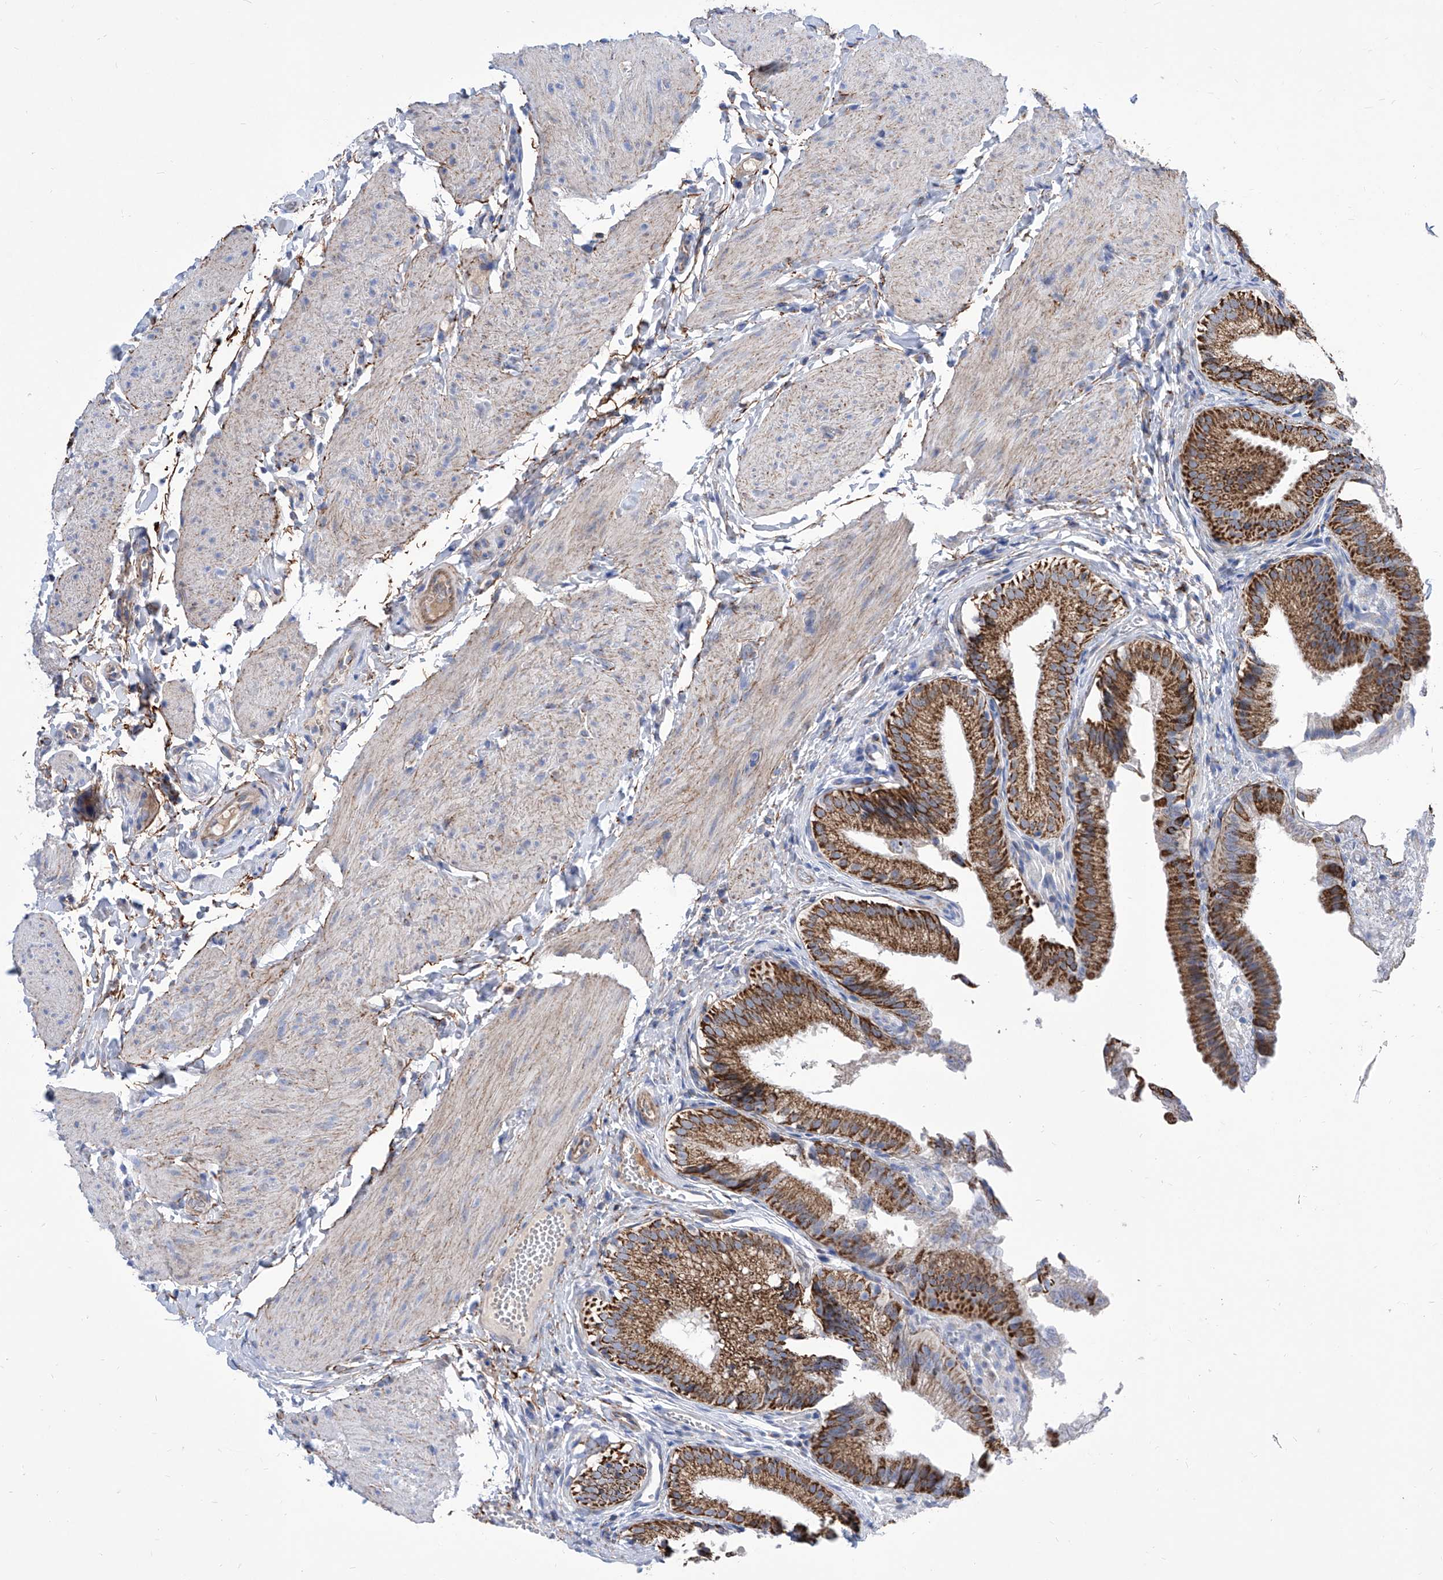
{"staining": {"intensity": "strong", "quantity": ">75%", "location": "cytoplasmic/membranous"}, "tissue": "gallbladder", "cell_type": "Glandular cells", "image_type": "normal", "snomed": [{"axis": "morphology", "description": "Normal tissue, NOS"}, {"axis": "topography", "description": "Gallbladder"}], "caption": "Protein staining demonstrates strong cytoplasmic/membranous expression in about >75% of glandular cells in benign gallbladder. Using DAB (3,3'-diaminobenzidine) (brown) and hematoxylin (blue) stains, captured at high magnification using brightfield microscopy.", "gene": "SRBD1", "patient": {"sex": "female", "age": 30}}